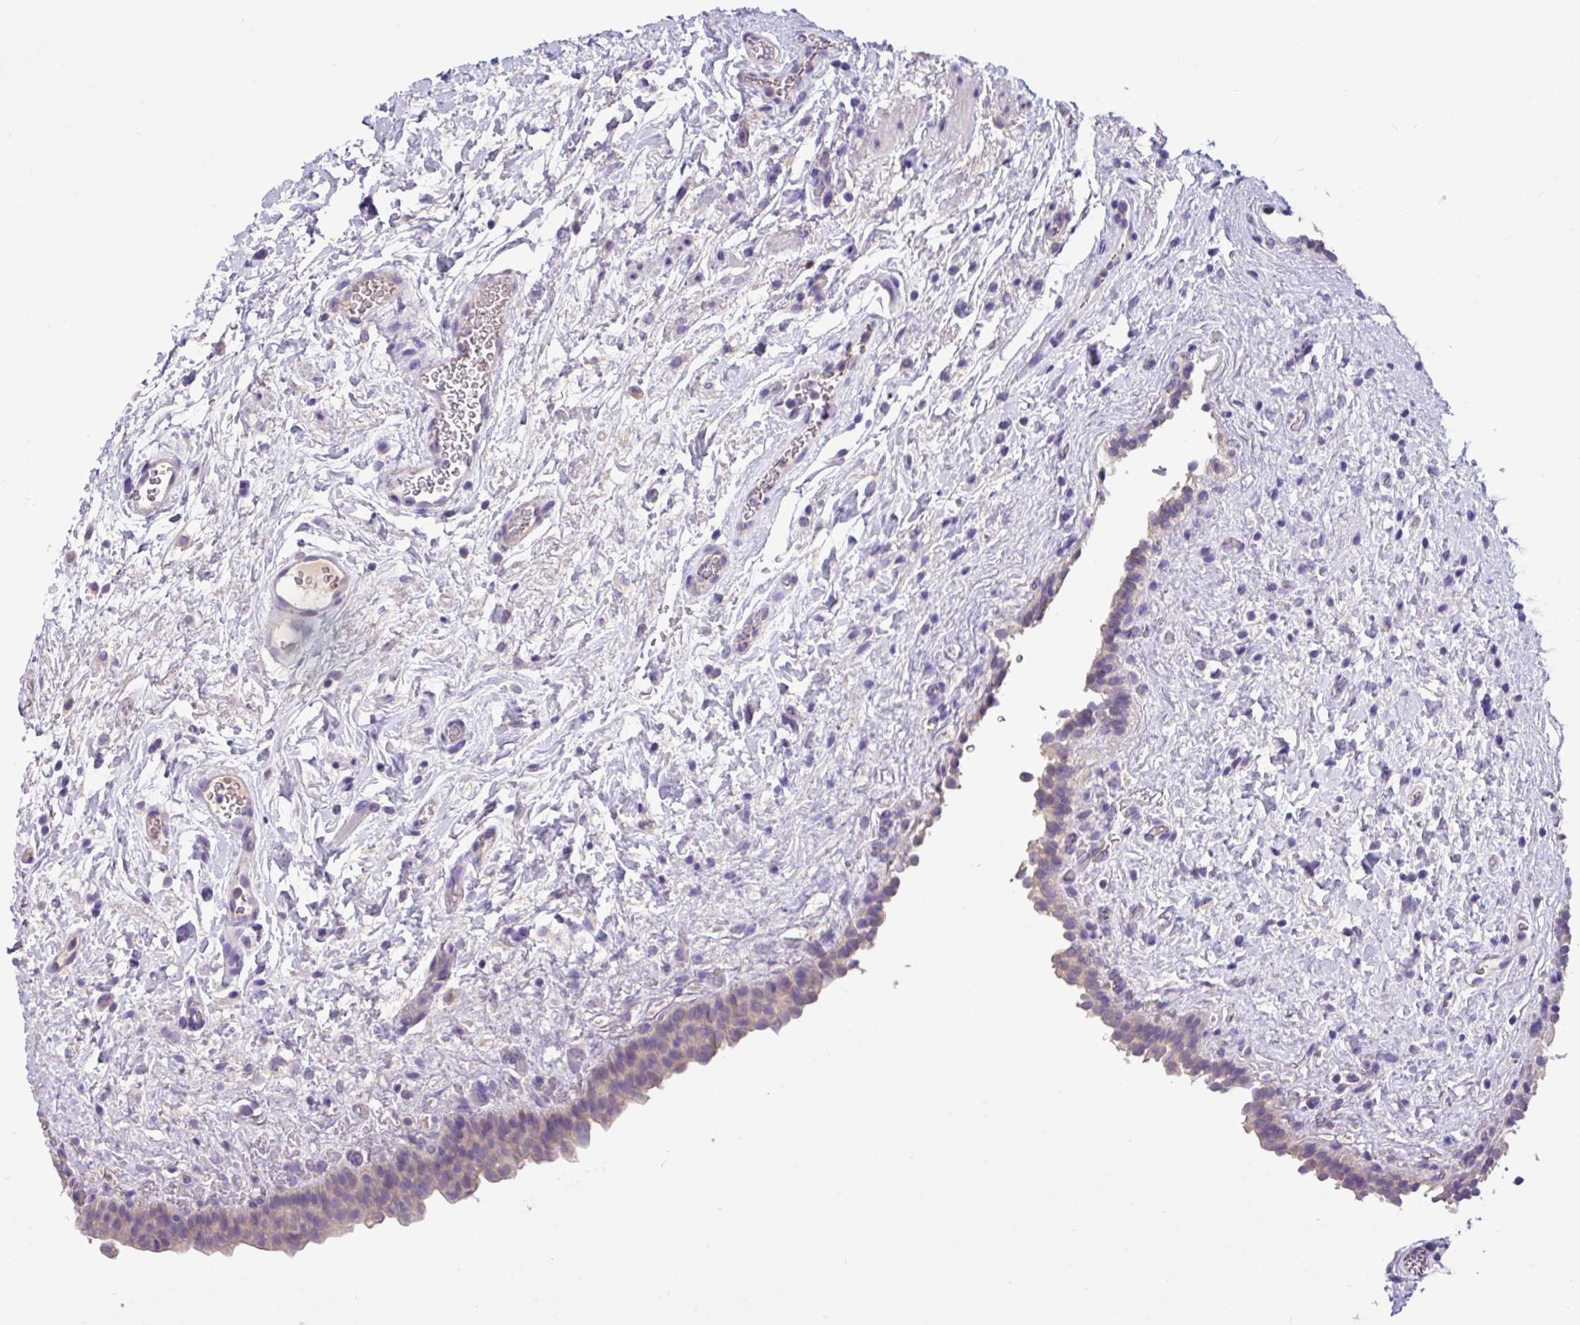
{"staining": {"intensity": "moderate", "quantity": "<25%", "location": "nuclear"}, "tissue": "urinary bladder", "cell_type": "Urothelial cells", "image_type": "normal", "snomed": [{"axis": "morphology", "description": "Normal tissue, NOS"}, {"axis": "topography", "description": "Urinary bladder"}], "caption": "The immunohistochemical stain shows moderate nuclear expression in urothelial cells of normal urinary bladder.", "gene": "PAX8", "patient": {"sex": "male", "age": 69}}